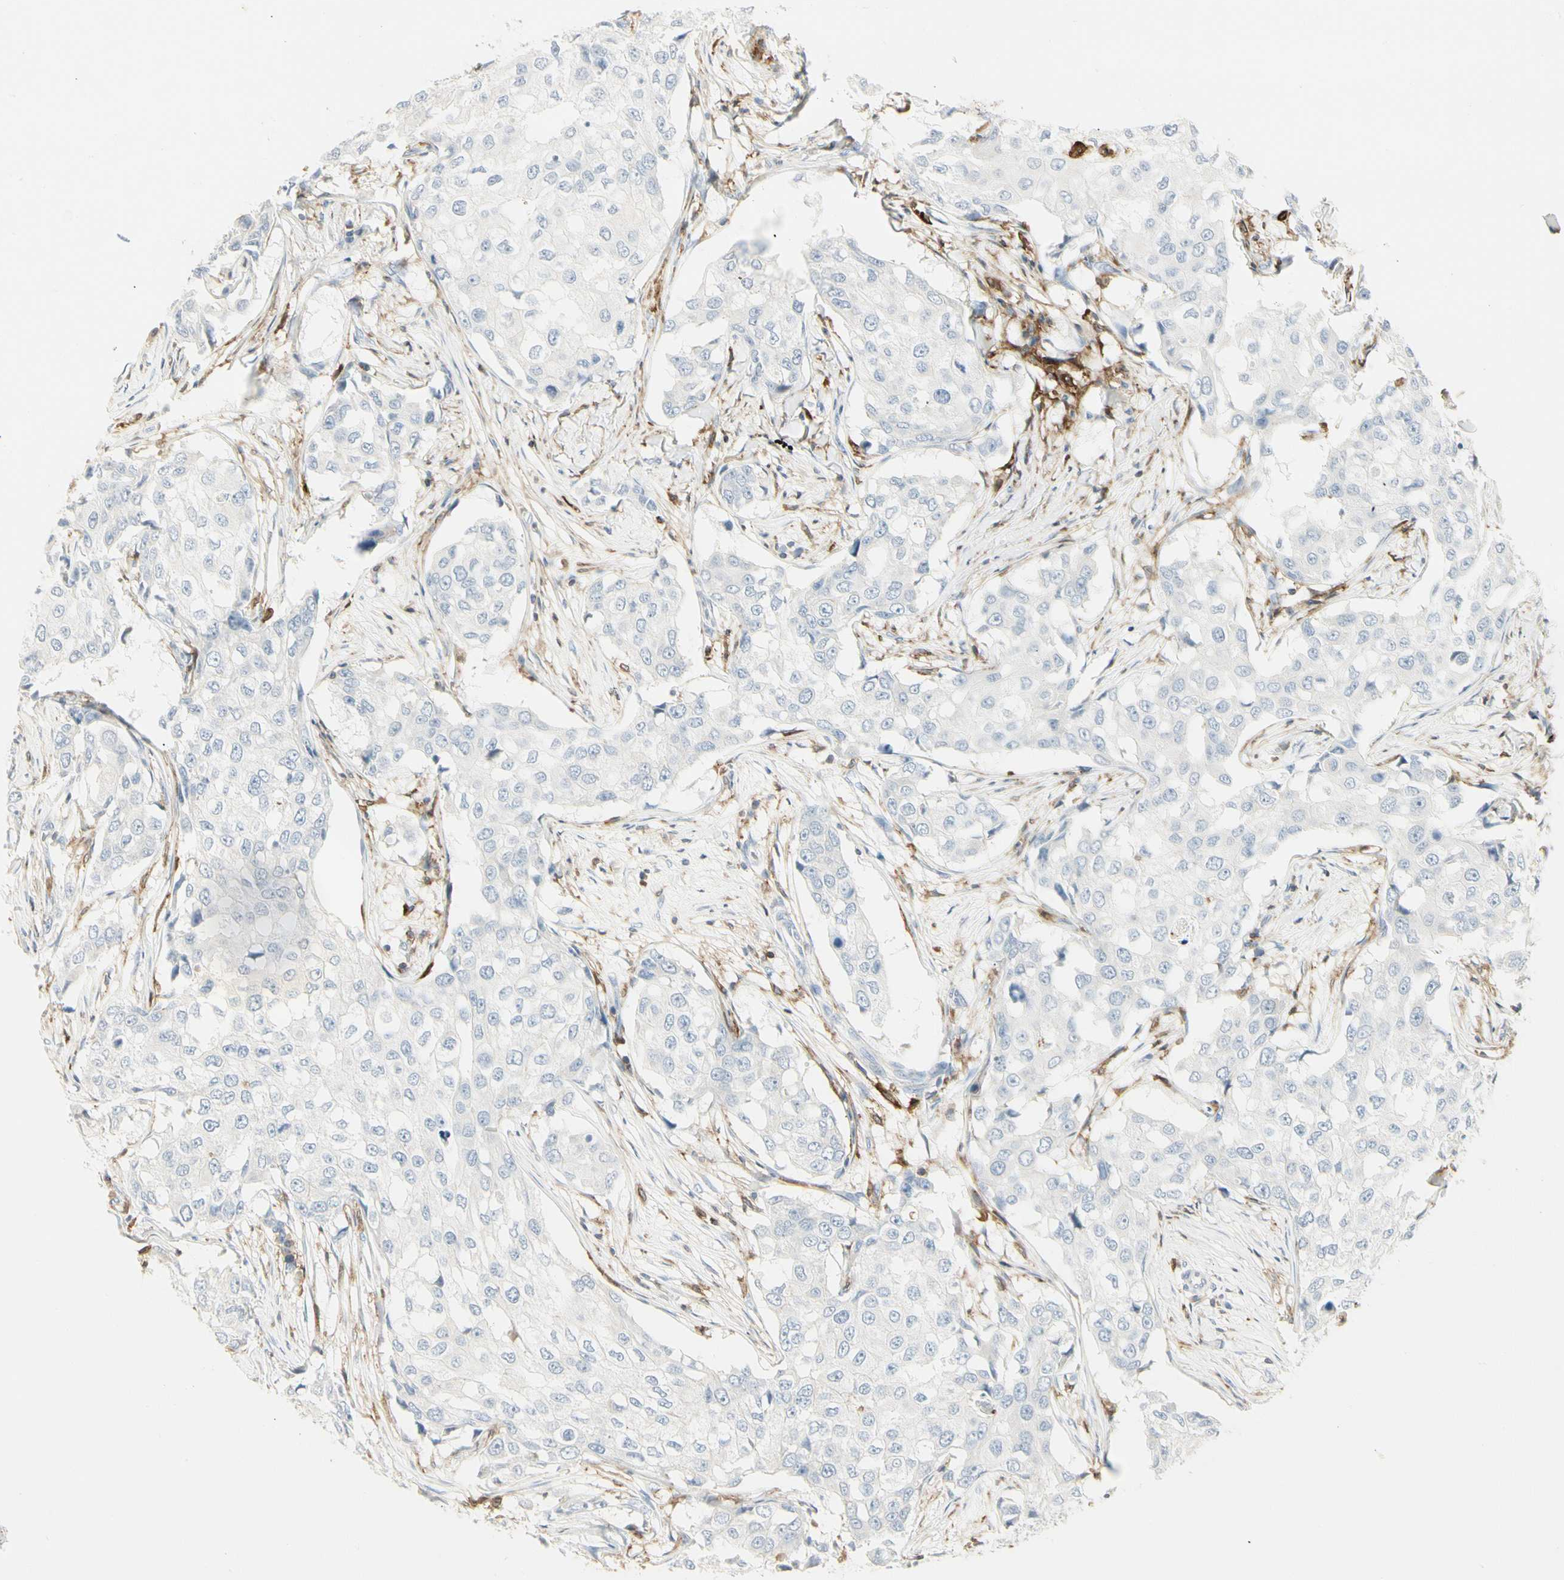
{"staining": {"intensity": "negative", "quantity": "none", "location": "none"}, "tissue": "breast cancer", "cell_type": "Tumor cells", "image_type": "cancer", "snomed": [{"axis": "morphology", "description": "Duct carcinoma"}, {"axis": "topography", "description": "Breast"}], "caption": "Breast cancer was stained to show a protein in brown. There is no significant expression in tumor cells.", "gene": "ITGB2", "patient": {"sex": "female", "age": 27}}